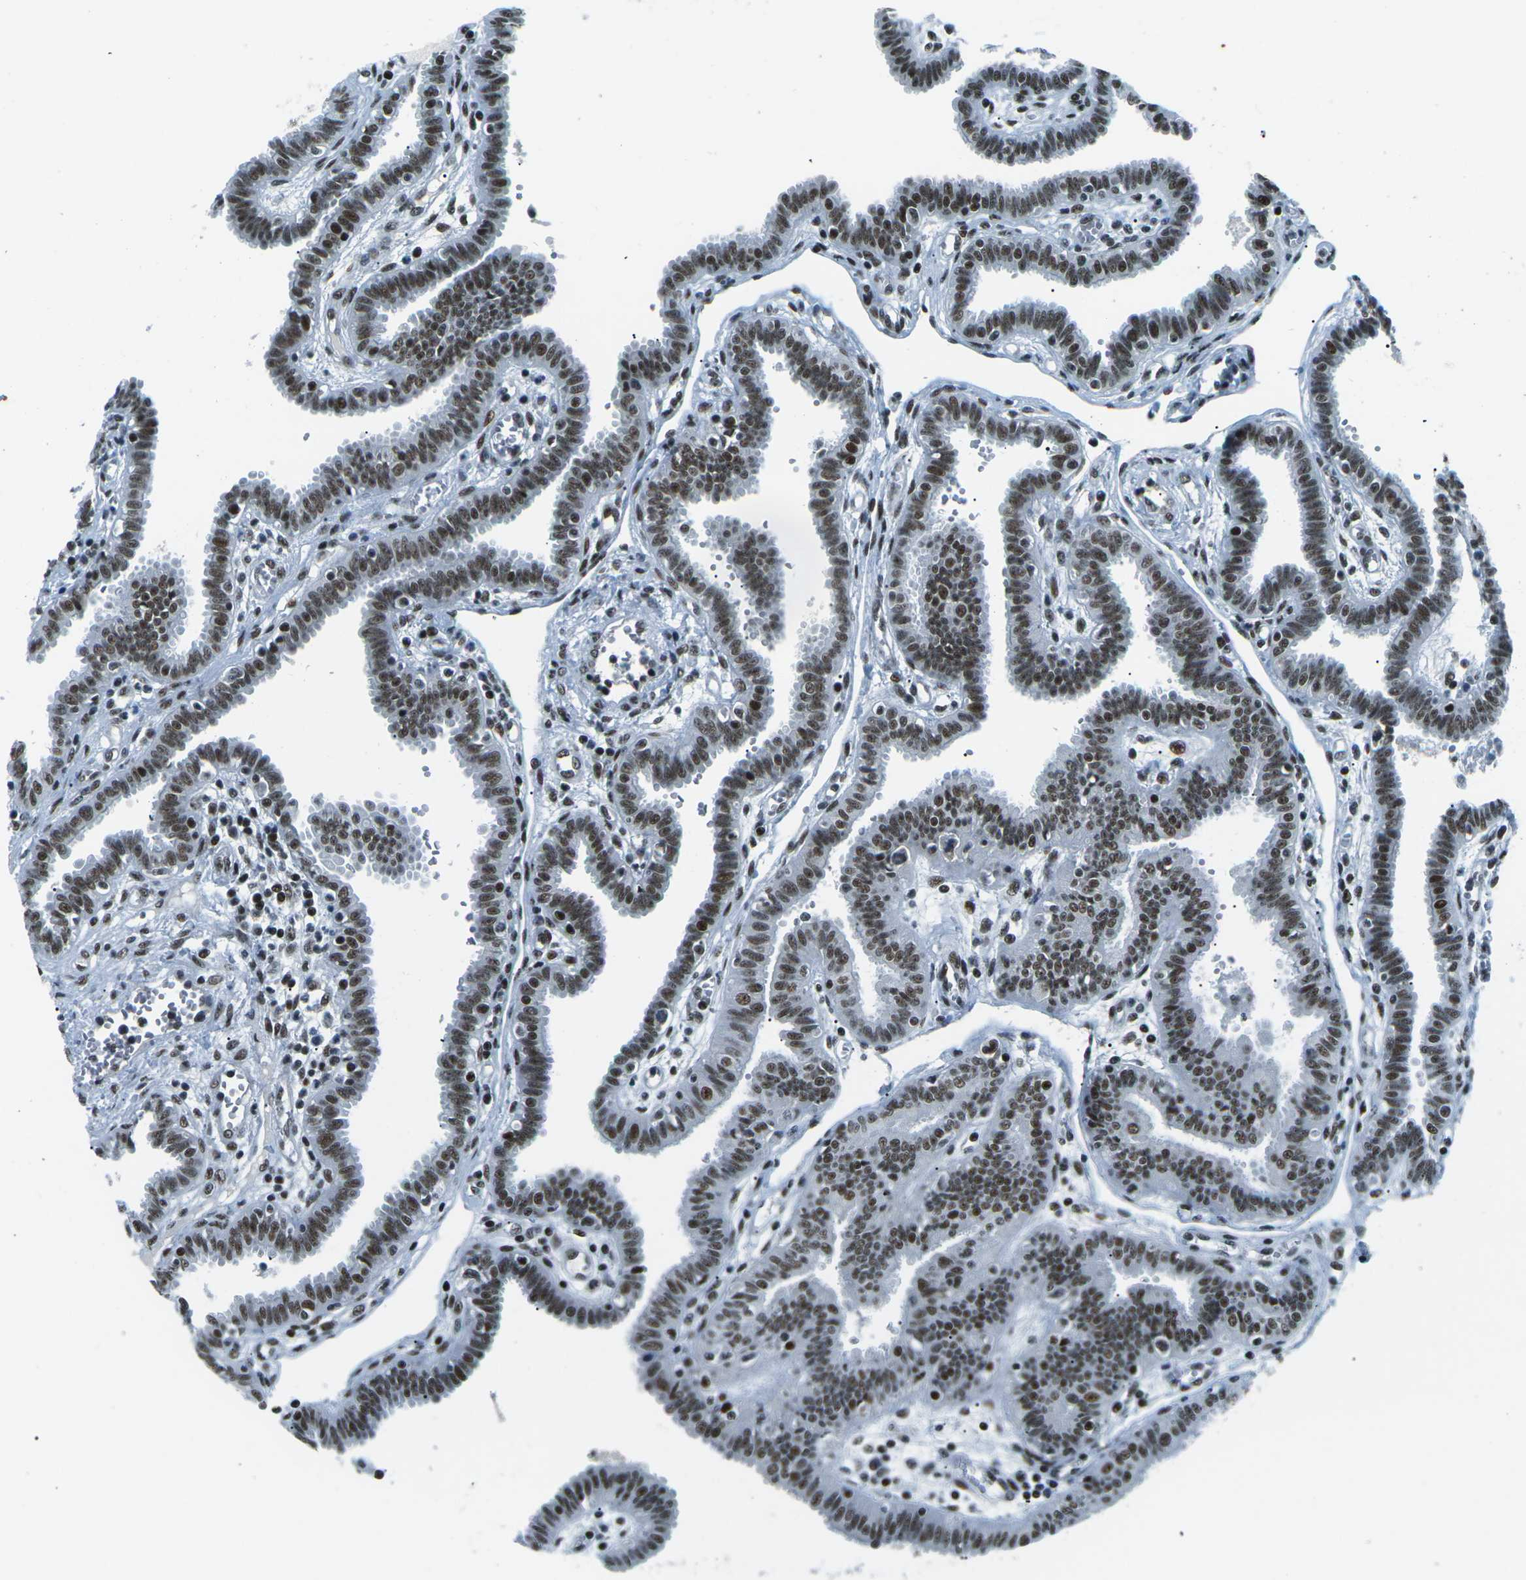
{"staining": {"intensity": "strong", "quantity": ">75%", "location": "nuclear"}, "tissue": "fallopian tube", "cell_type": "Glandular cells", "image_type": "normal", "snomed": [{"axis": "morphology", "description": "Normal tissue, NOS"}, {"axis": "topography", "description": "Fallopian tube"}], "caption": "Protein expression by immunohistochemistry (IHC) shows strong nuclear expression in about >75% of glandular cells in normal fallopian tube.", "gene": "RBL2", "patient": {"sex": "female", "age": 32}}